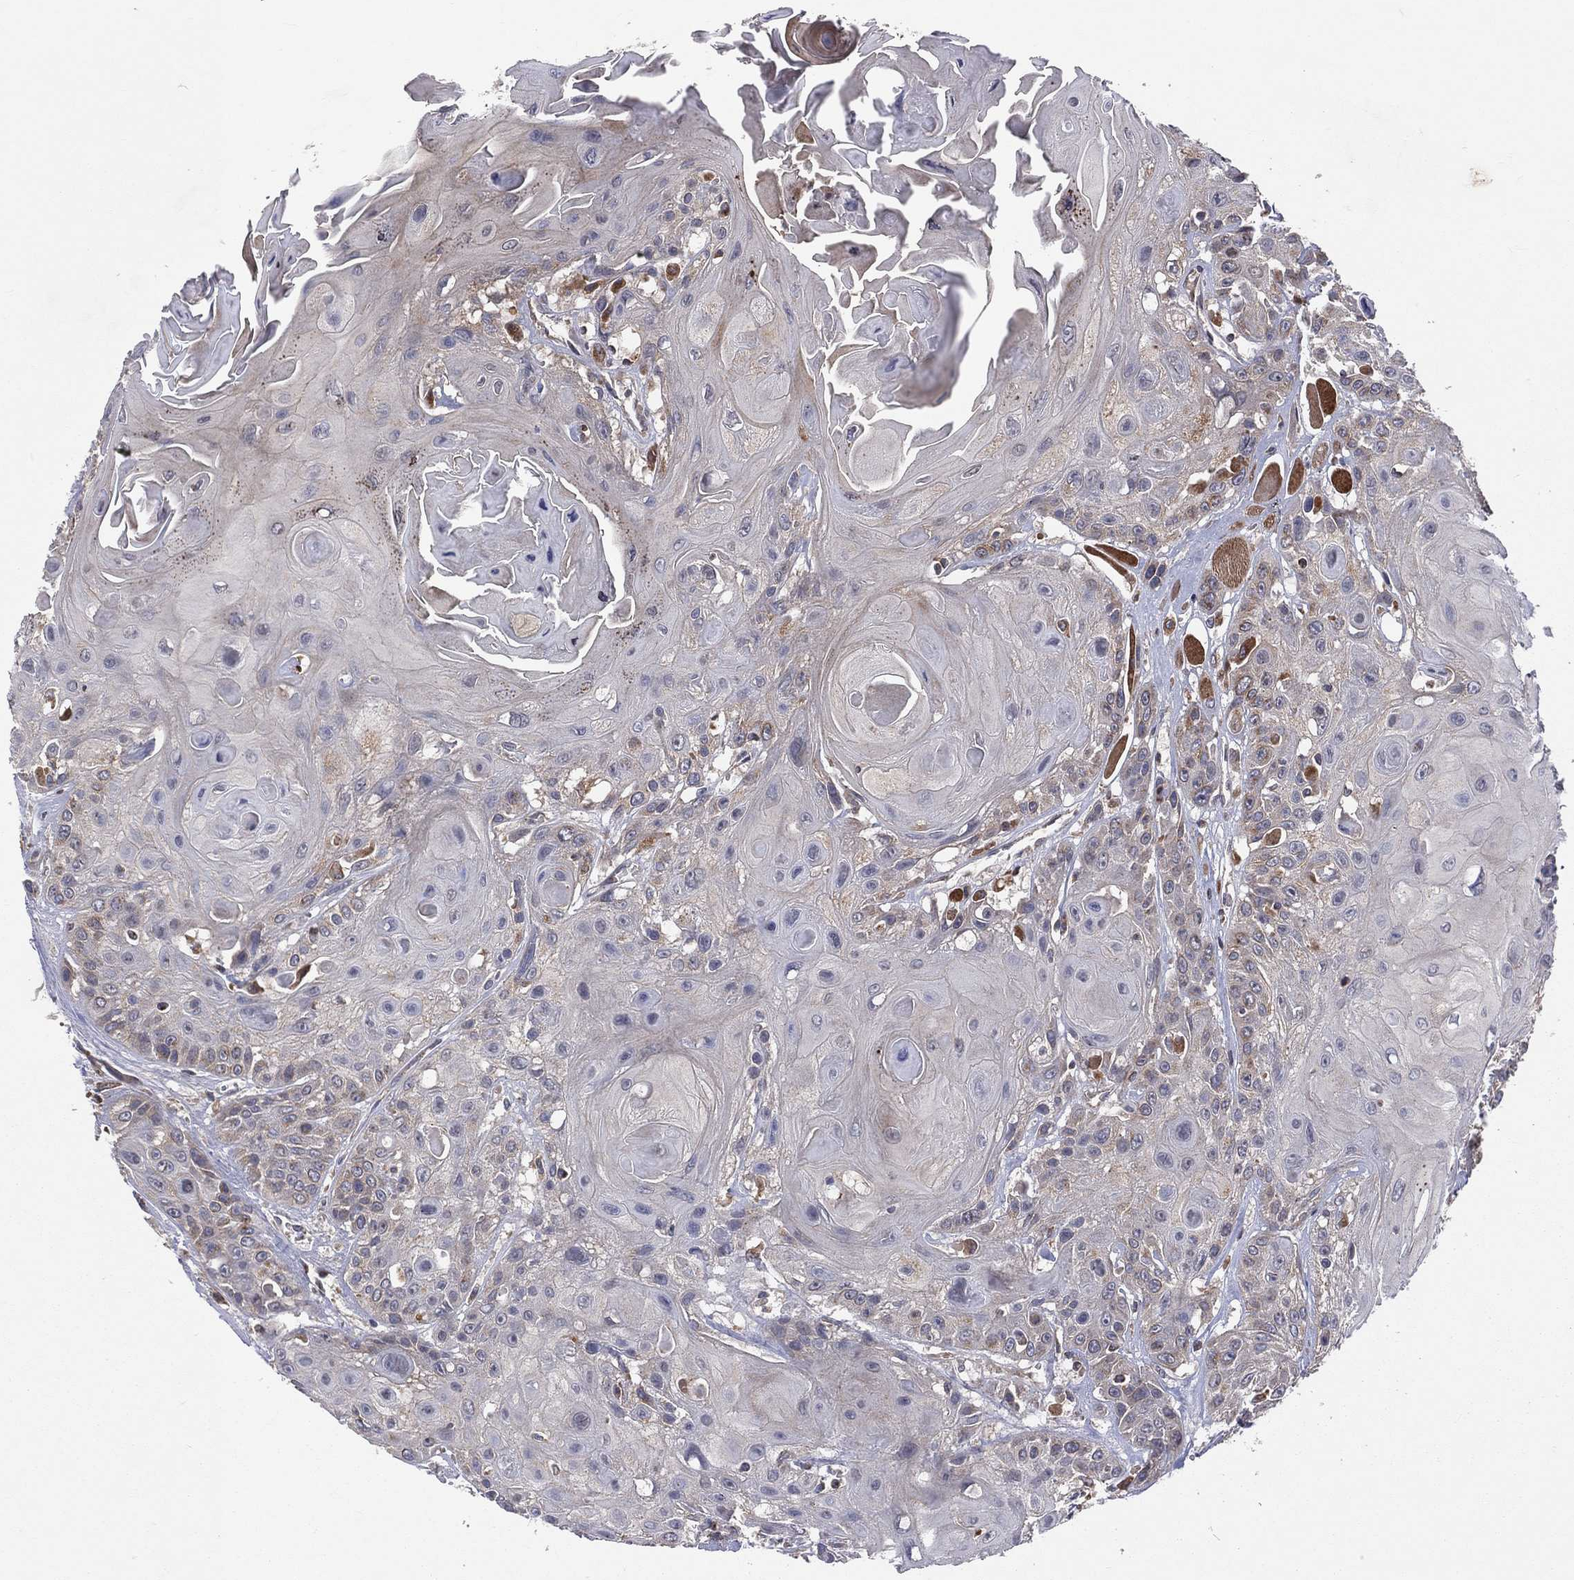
{"staining": {"intensity": "negative", "quantity": "none", "location": "none"}, "tissue": "head and neck cancer", "cell_type": "Tumor cells", "image_type": "cancer", "snomed": [{"axis": "morphology", "description": "Squamous cell carcinoma, NOS"}, {"axis": "topography", "description": "Head-Neck"}], "caption": "Photomicrograph shows no significant protein staining in tumor cells of head and neck cancer (squamous cell carcinoma). Brightfield microscopy of immunohistochemistry stained with DAB (3,3'-diaminobenzidine) (brown) and hematoxylin (blue), captured at high magnification.", "gene": "STARD3", "patient": {"sex": "female", "age": 59}}